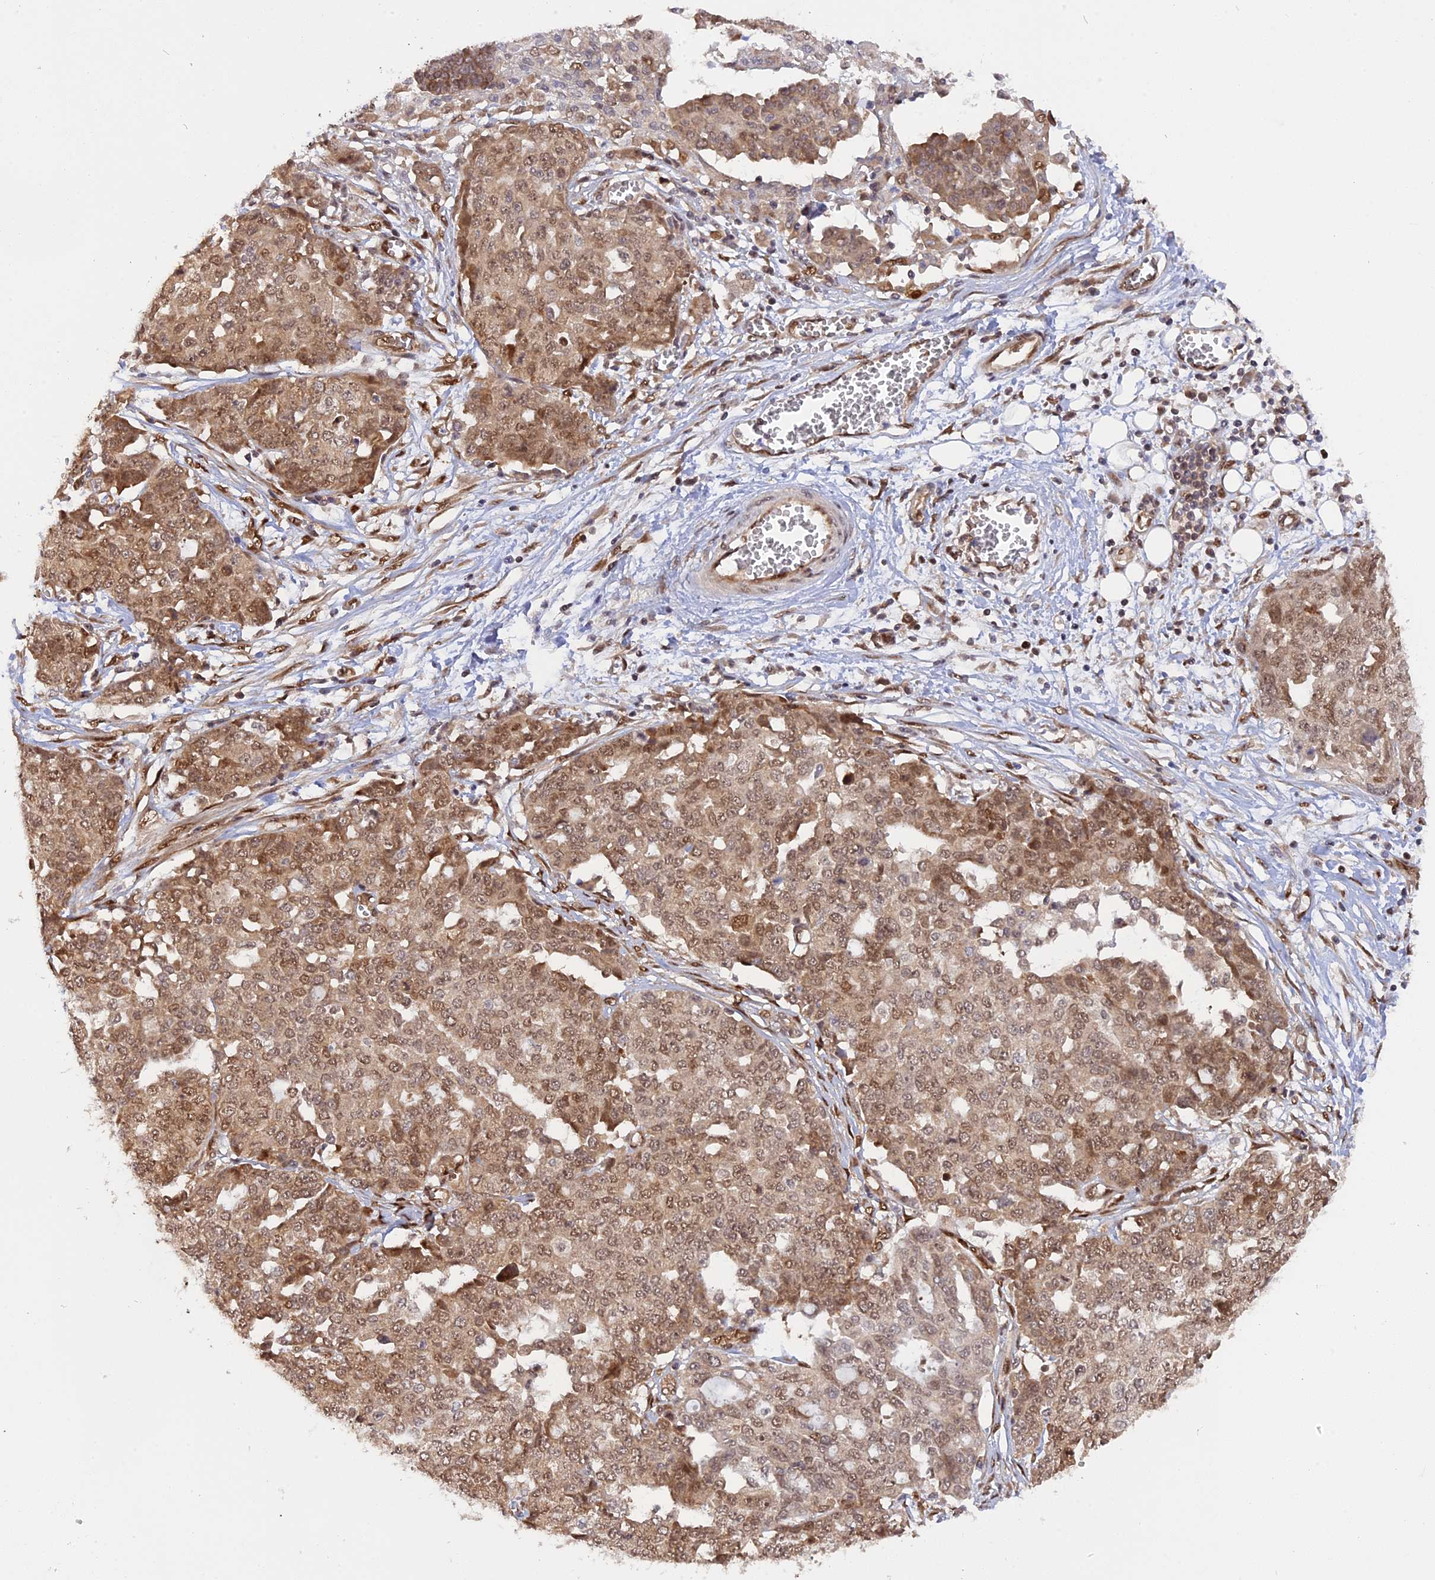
{"staining": {"intensity": "moderate", "quantity": ">75%", "location": "cytoplasmic/membranous,nuclear"}, "tissue": "ovarian cancer", "cell_type": "Tumor cells", "image_type": "cancer", "snomed": [{"axis": "morphology", "description": "Cystadenocarcinoma, serous, NOS"}, {"axis": "topography", "description": "Soft tissue"}, {"axis": "topography", "description": "Ovary"}], "caption": "Immunohistochemical staining of ovarian serous cystadenocarcinoma exhibits moderate cytoplasmic/membranous and nuclear protein expression in approximately >75% of tumor cells.", "gene": "ZNF428", "patient": {"sex": "female", "age": 57}}